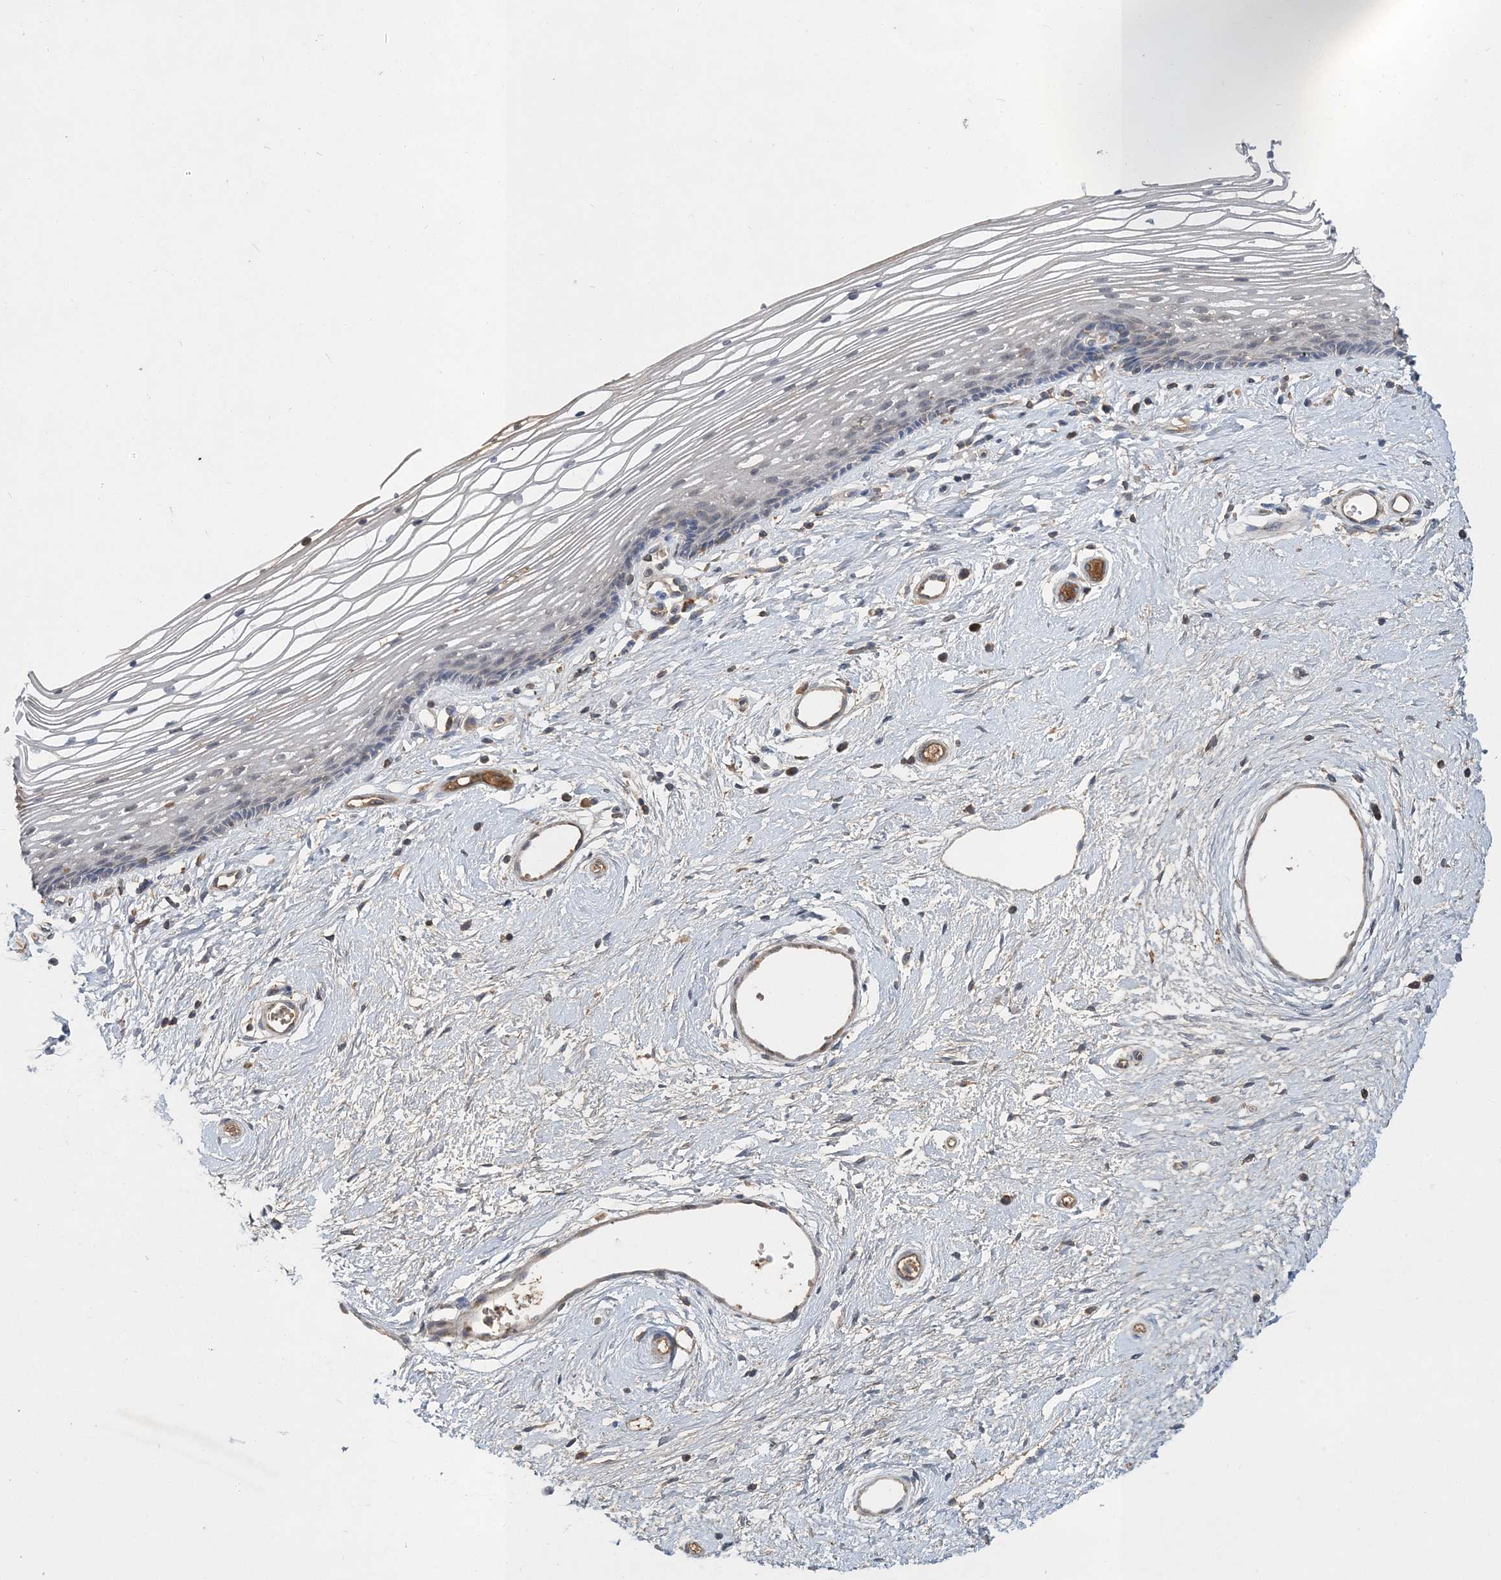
{"staining": {"intensity": "weak", "quantity": "<25%", "location": "cytoplasmic/membranous"}, "tissue": "vagina", "cell_type": "Squamous epithelial cells", "image_type": "normal", "snomed": [{"axis": "morphology", "description": "Normal tissue, NOS"}, {"axis": "topography", "description": "Vagina"}], "caption": "Protein analysis of benign vagina demonstrates no significant expression in squamous epithelial cells. (Stains: DAB immunohistochemistry (IHC) with hematoxylin counter stain, Microscopy: brightfield microscopy at high magnification).", "gene": "RNF25", "patient": {"sex": "female", "age": 46}}